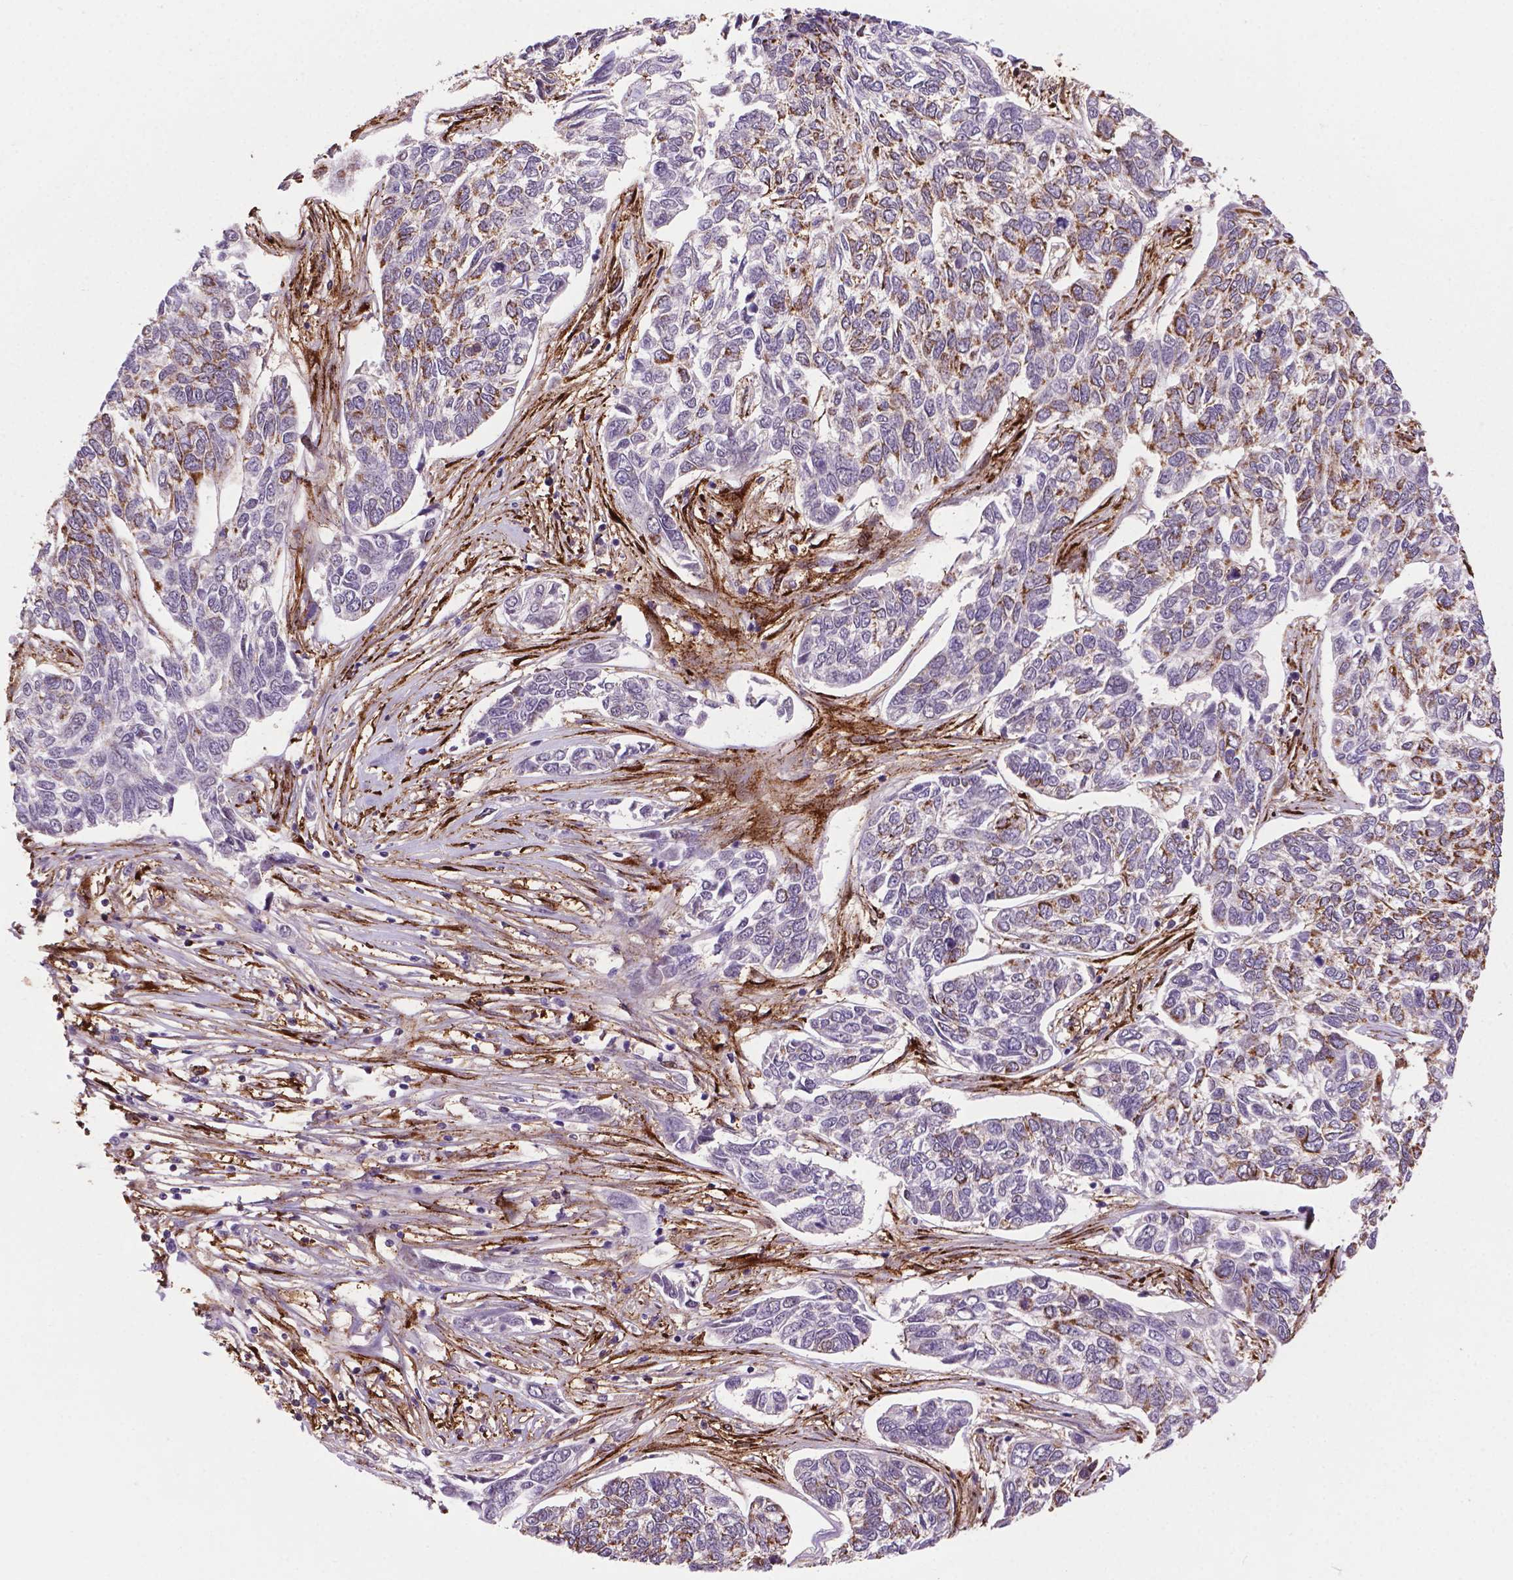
{"staining": {"intensity": "negative", "quantity": "none", "location": "none"}, "tissue": "skin cancer", "cell_type": "Tumor cells", "image_type": "cancer", "snomed": [{"axis": "morphology", "description": "Basal cell carcinoma"}, {"axis": "topography", "description": "Skin"}], "caption": "Tumor cells are negative for protein expression in human basal cell carcinoma (skin).", "gene": "PLIN3", "patient": {"sex": "female", "age": 65}}